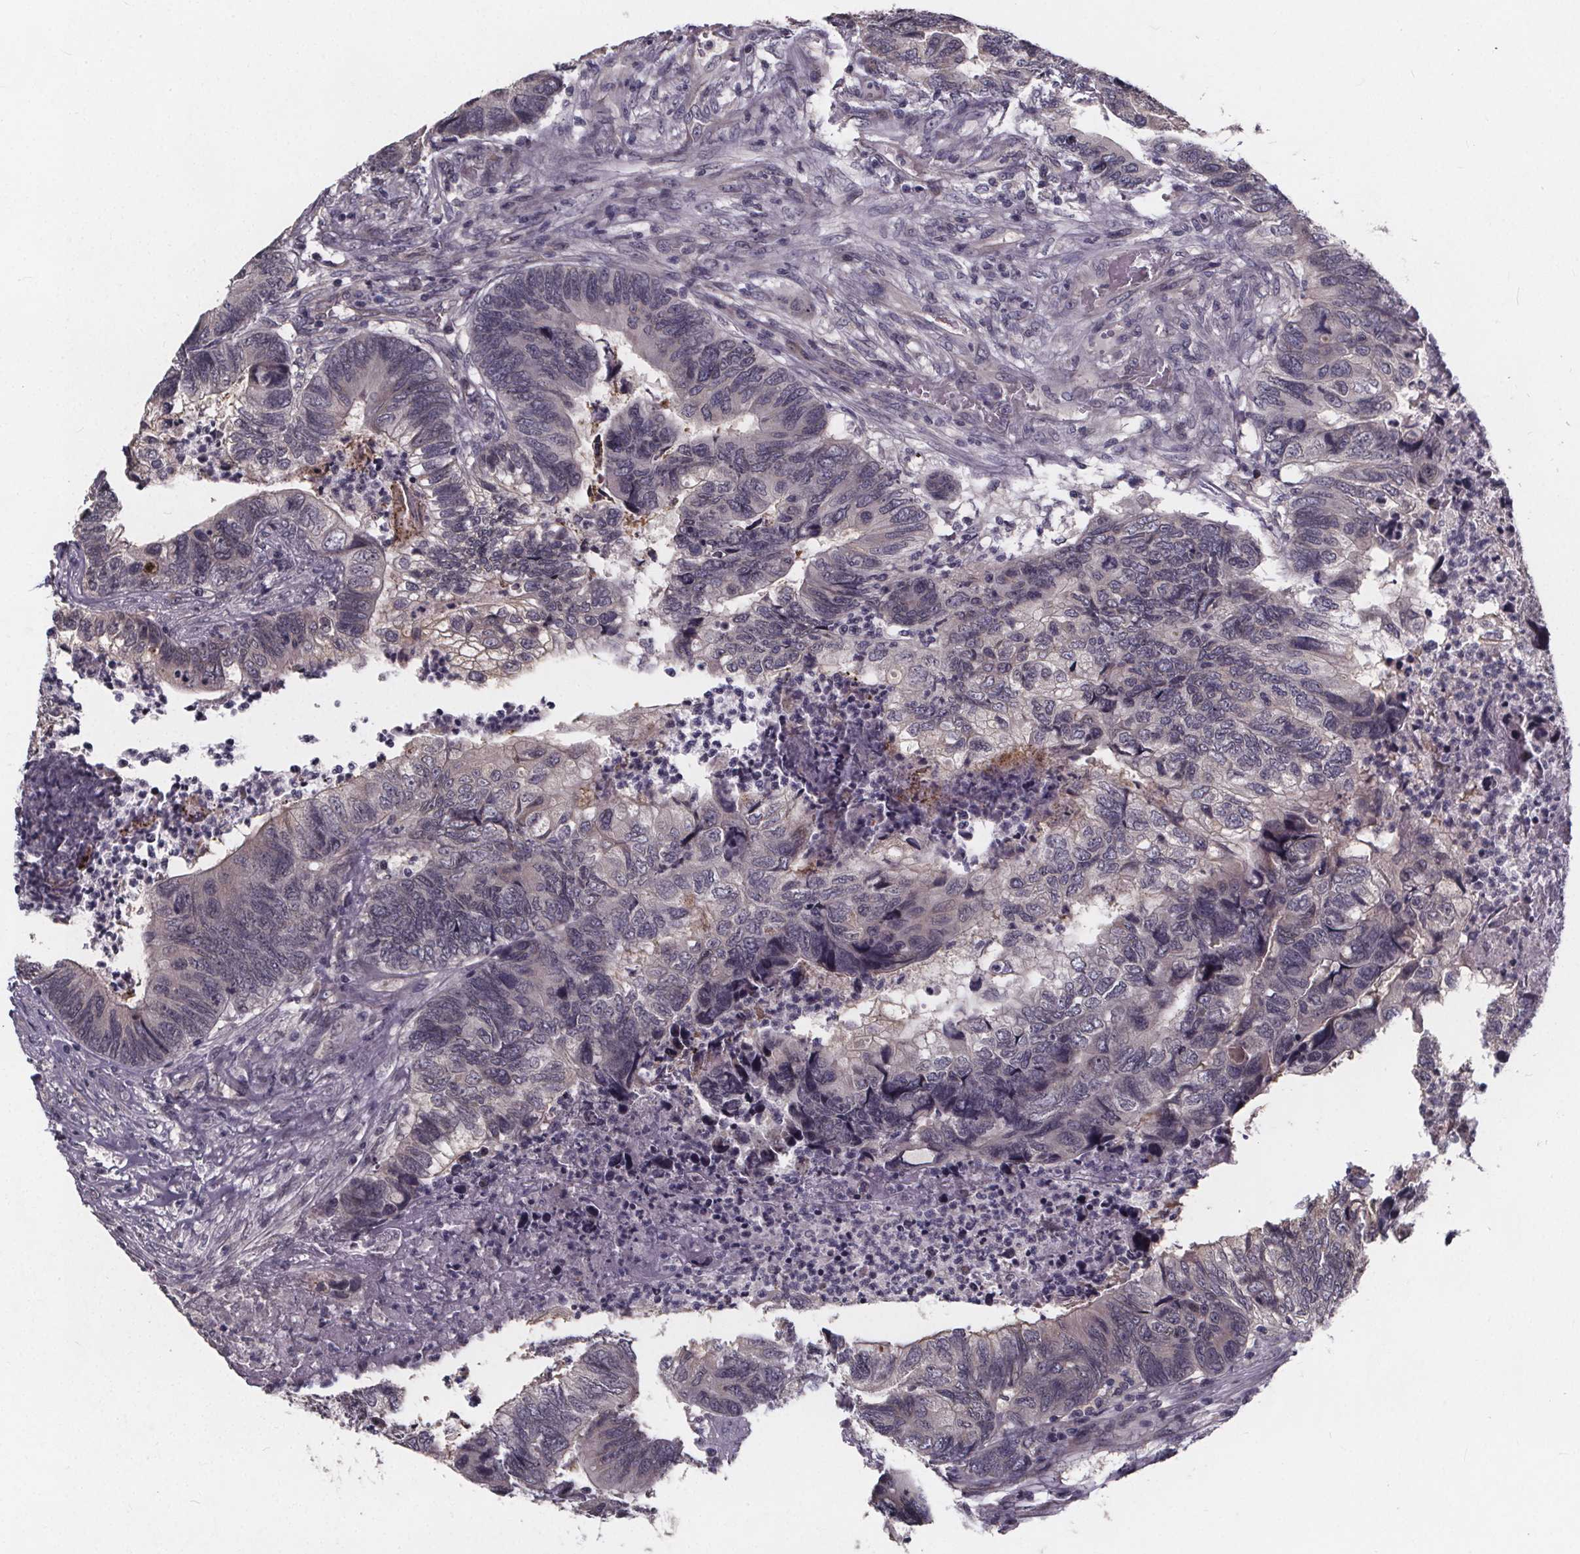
{"staining": {"intensity": "negative", "quantity": "none", "location": "none"}, "tissue": "colorectal cancer", "cell_type": "Tumor cells", "image_type": "cancer", "snomed": [{"axis": "morphology", "description": "Adenocarcinoma, NOS"}, {"axis": "topography", "description": "Colon"}], "caption": "Immunohistochemical staining of colorectal cancer shows no significant staining in tumor cells.", "gene": "FAM181B", "patient": {"sex": "female", "age": 67}}